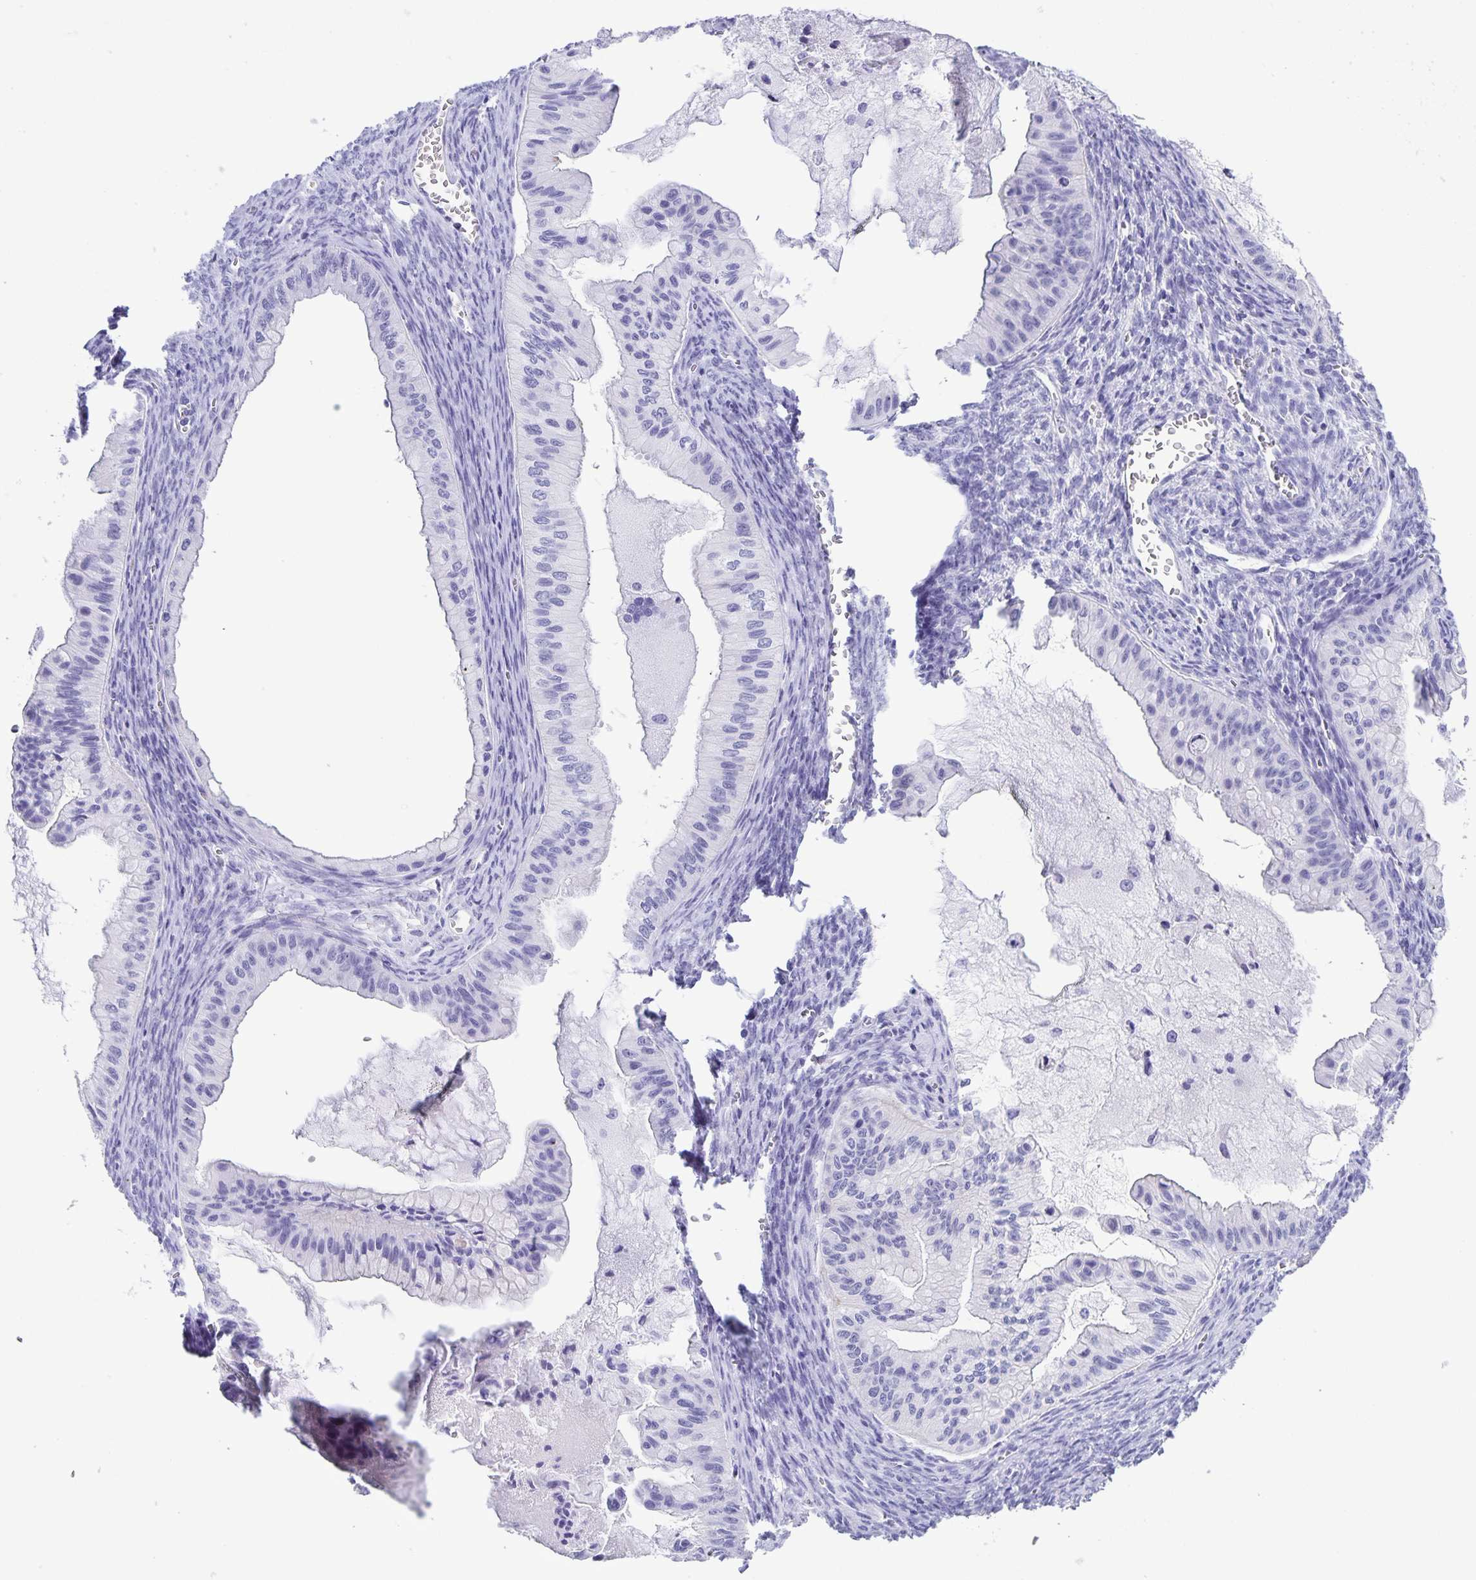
{"staining": {"intensity": "negative", "quantity": "none", "location": "none"}, "tissue": "ovarian cancer", "cell_type": "Tumor cells", "image_type": "cancer", "snomed": [{"axis": "morphology", "description": "Cystadenocarcinoma, mucinous, NOS"}, {"axis": "topography", "description": "Ovary"}], "caption": "Human ovarian cancer stained for a protein using IHC shows no expression in tumor cells.", "gene": "UBQLN3", "patient": {"sex": "female", "age": 72}}